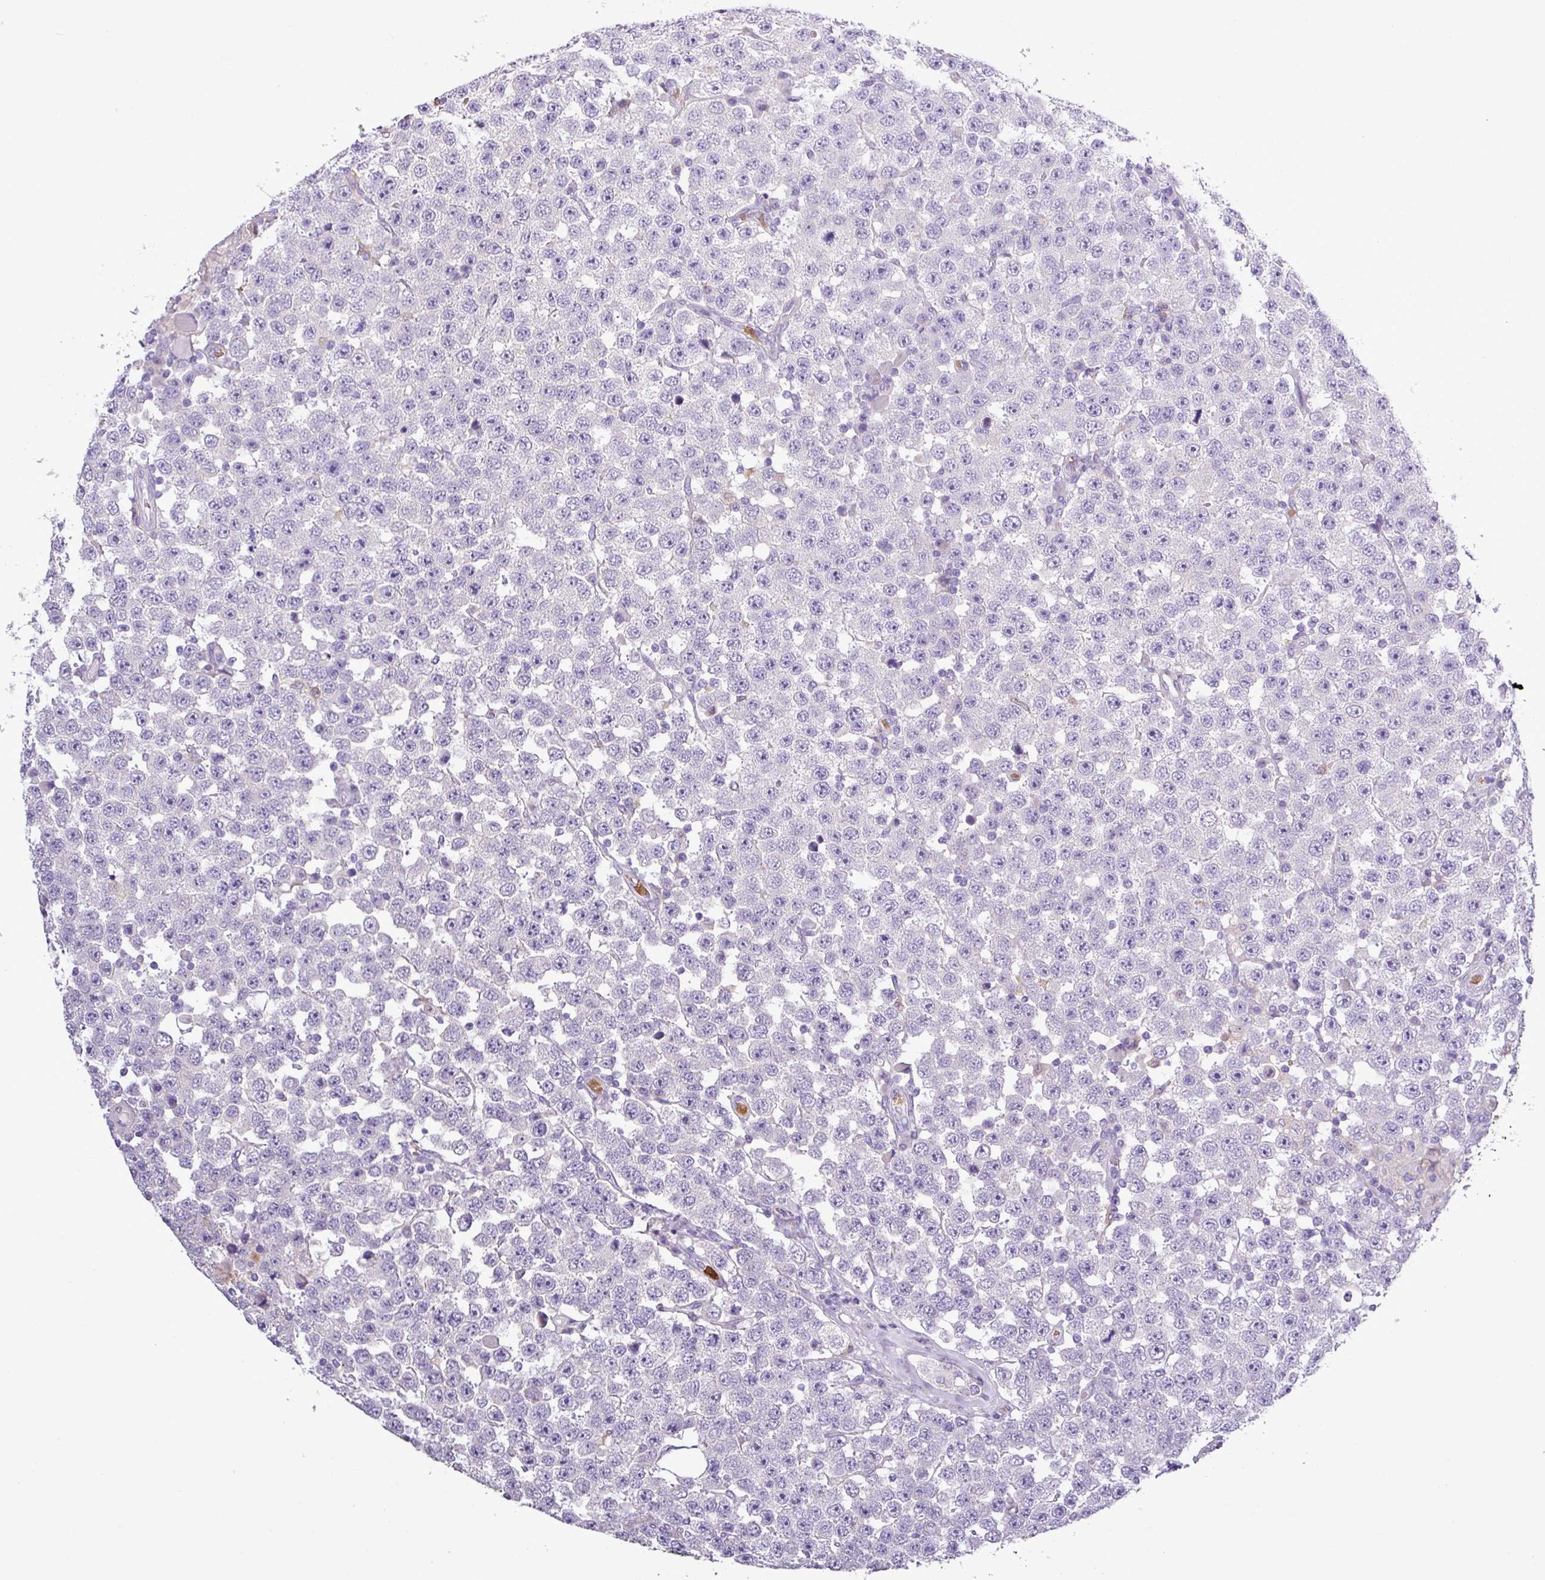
{"staining": {"intensity": "negative", "quantity": "none", "location": "none"}, "tissue": "testis cancer", "cell_type": "Tumor cells", "image_type": "cancer", "snomed": [{"axis": "morphology", "description": "Seminoma, NOS"}, {"axis": "topography", "description": "Testis"}], "caption": "Human testis cancer (seminoma) stained for a protein using IHC shows no positivity in tumor cells.", "gene": "MGAT4B", "patient": {"sex": "male", "age": 28}}